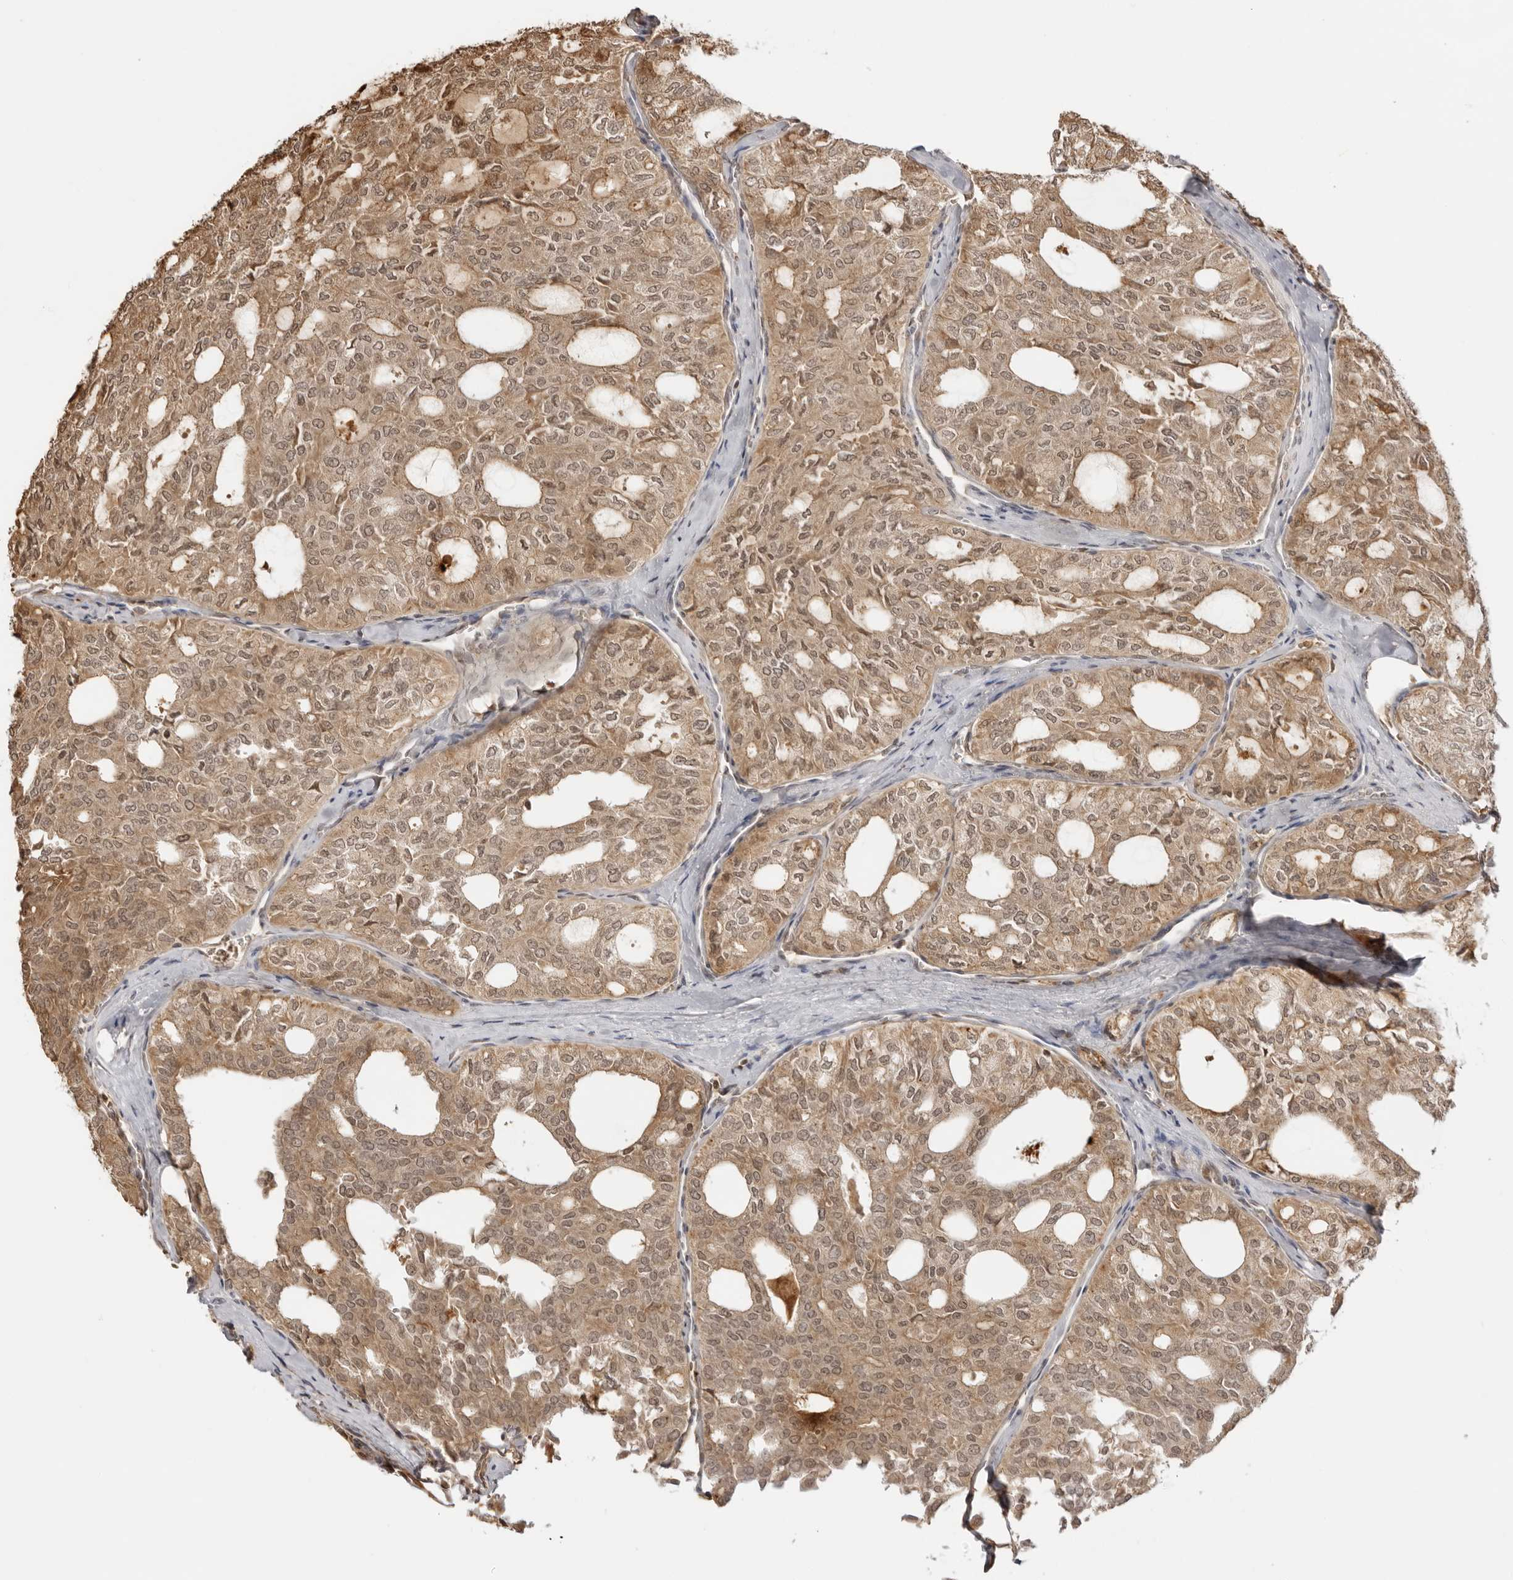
{"staining": {"intensity": "moderate", "quantity": ">75%", "location": "cytoplasmic/membranous,nuclear"}, "tissue": "thyroid cancer", "cell_type": "Tumor cells", "image_type": "cancer", "snomed": [{"axis": "morphology", "description": "Follicular adenoma carcinoma, NOS"}, {"axis": "topography", "description": "Thyroid gland"}], "caption": "An immunohistochemistry (IHC) photomicrograph of tumor tissue is shown. Protein staining in brown labels moderate cytoplasmic/membranous and nuclear positivity in thyroid cancer within tumor cells. The protein is stained brown, and the nuclei are stained in blue (DAB IHC with brightfield microscopy, high magnification).", "gene": "IKBKE", "patient": {"sex": "male", "age": 75}}